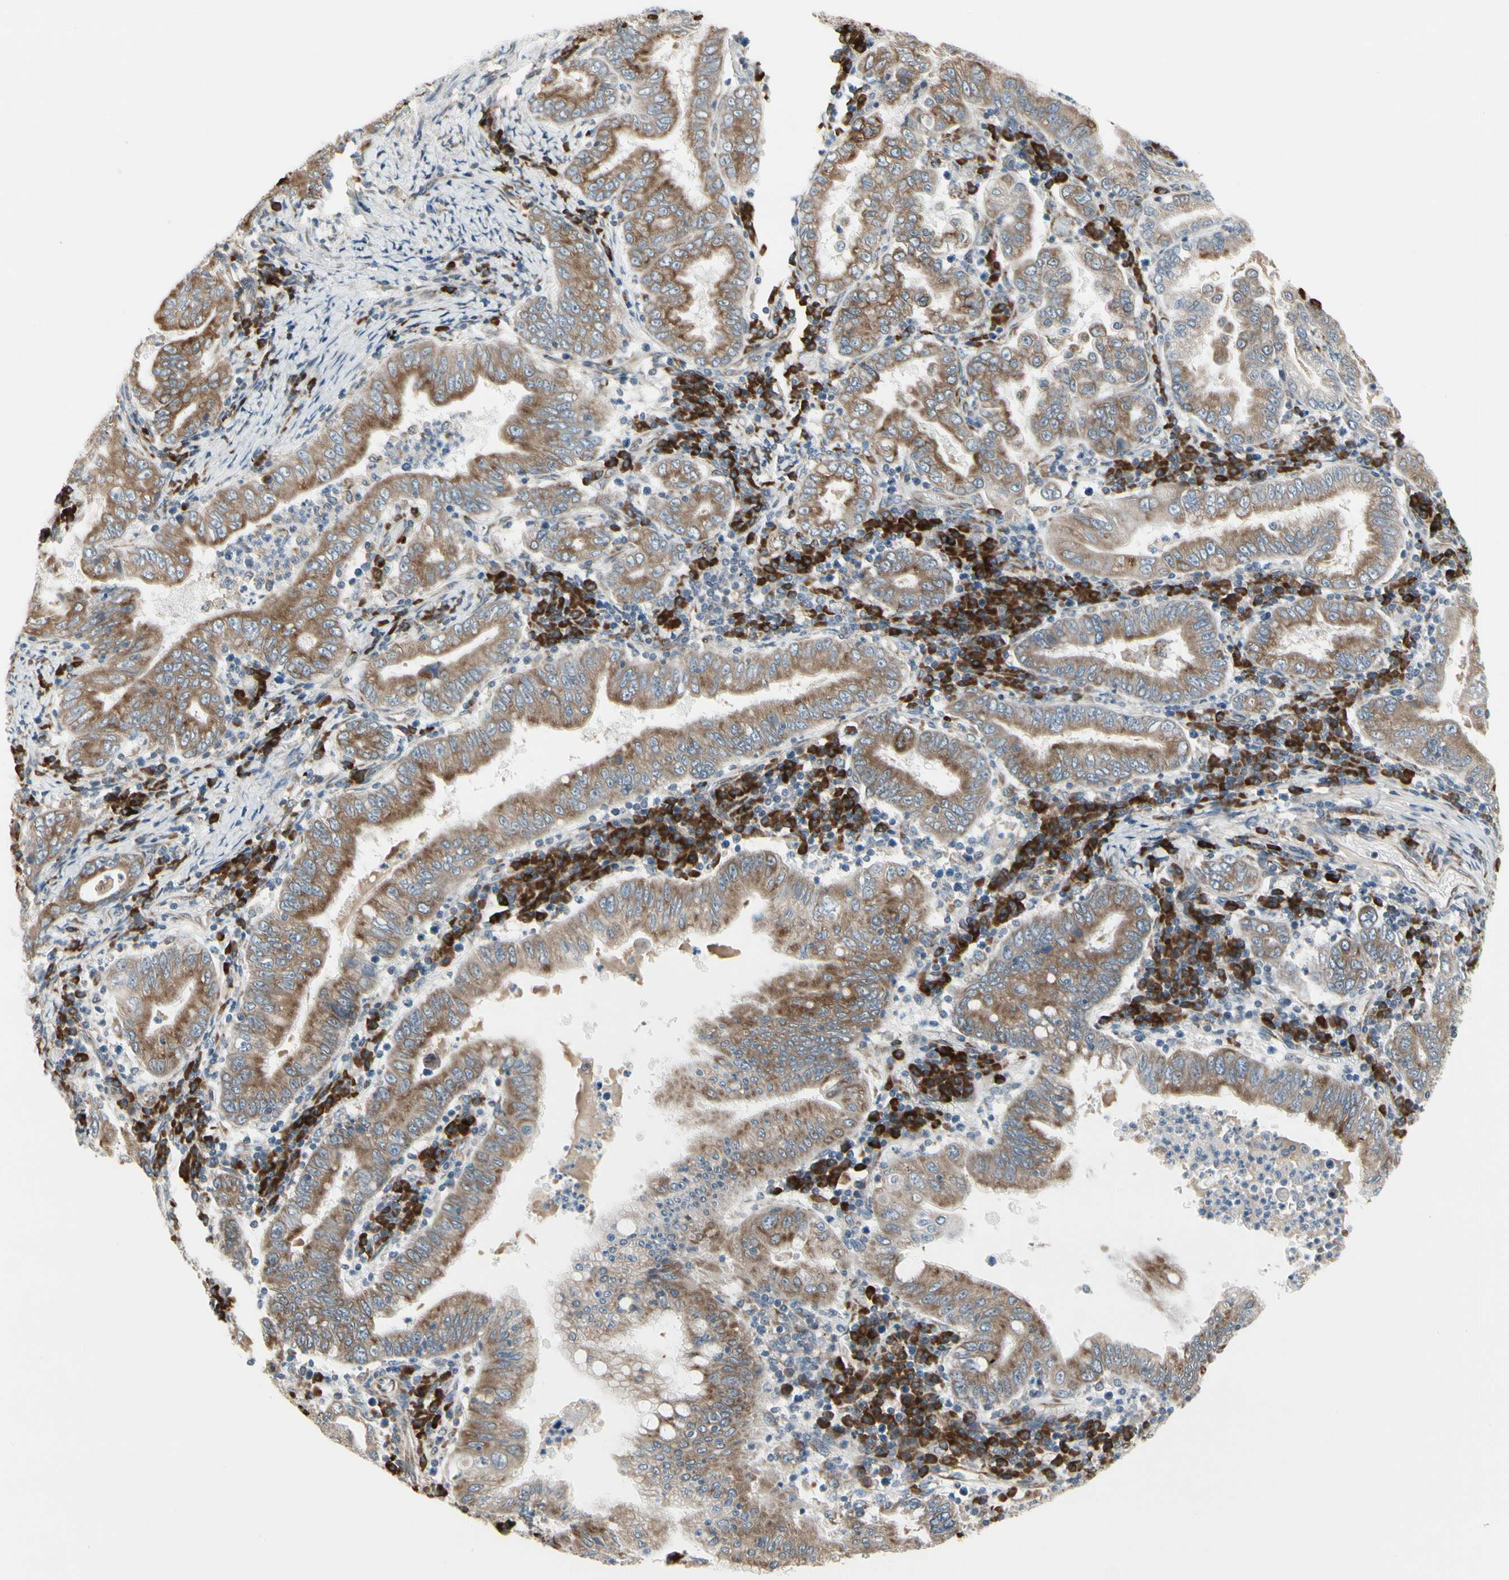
{"staining": {"intensity": "moderate", "quantity": ">75%", "location": "cytoplasmic/membranous"}, "tissue": "stomach cancer", "cell_type": "Tumor cells", "image_type": "cancer", "snomed": [{"axis": "morphology", "description": "Normal tissue, NOS"}, {"axis": "morphology", "description": "Adenocarcinoma, NOS"}, {"axis": "topography", "description": "Esophagus"}, {"axis": "topography", "description": "Stomach, upper"}, {"axis": "topography", "description": "Peripheral nerve tissue"}], "caption": "IHC image of neoplastic tissue: stomach cancer stained using immunohistochemistry (IHC) exhibits medium levels of moderate protein expression localized specifically in the cytoplasmic/membranous of tumor cells, appearing as a cytoplasmic/membranous brown color.", "gene": "FNDC3A", "patient": {"sex": "male", "age": 62}}